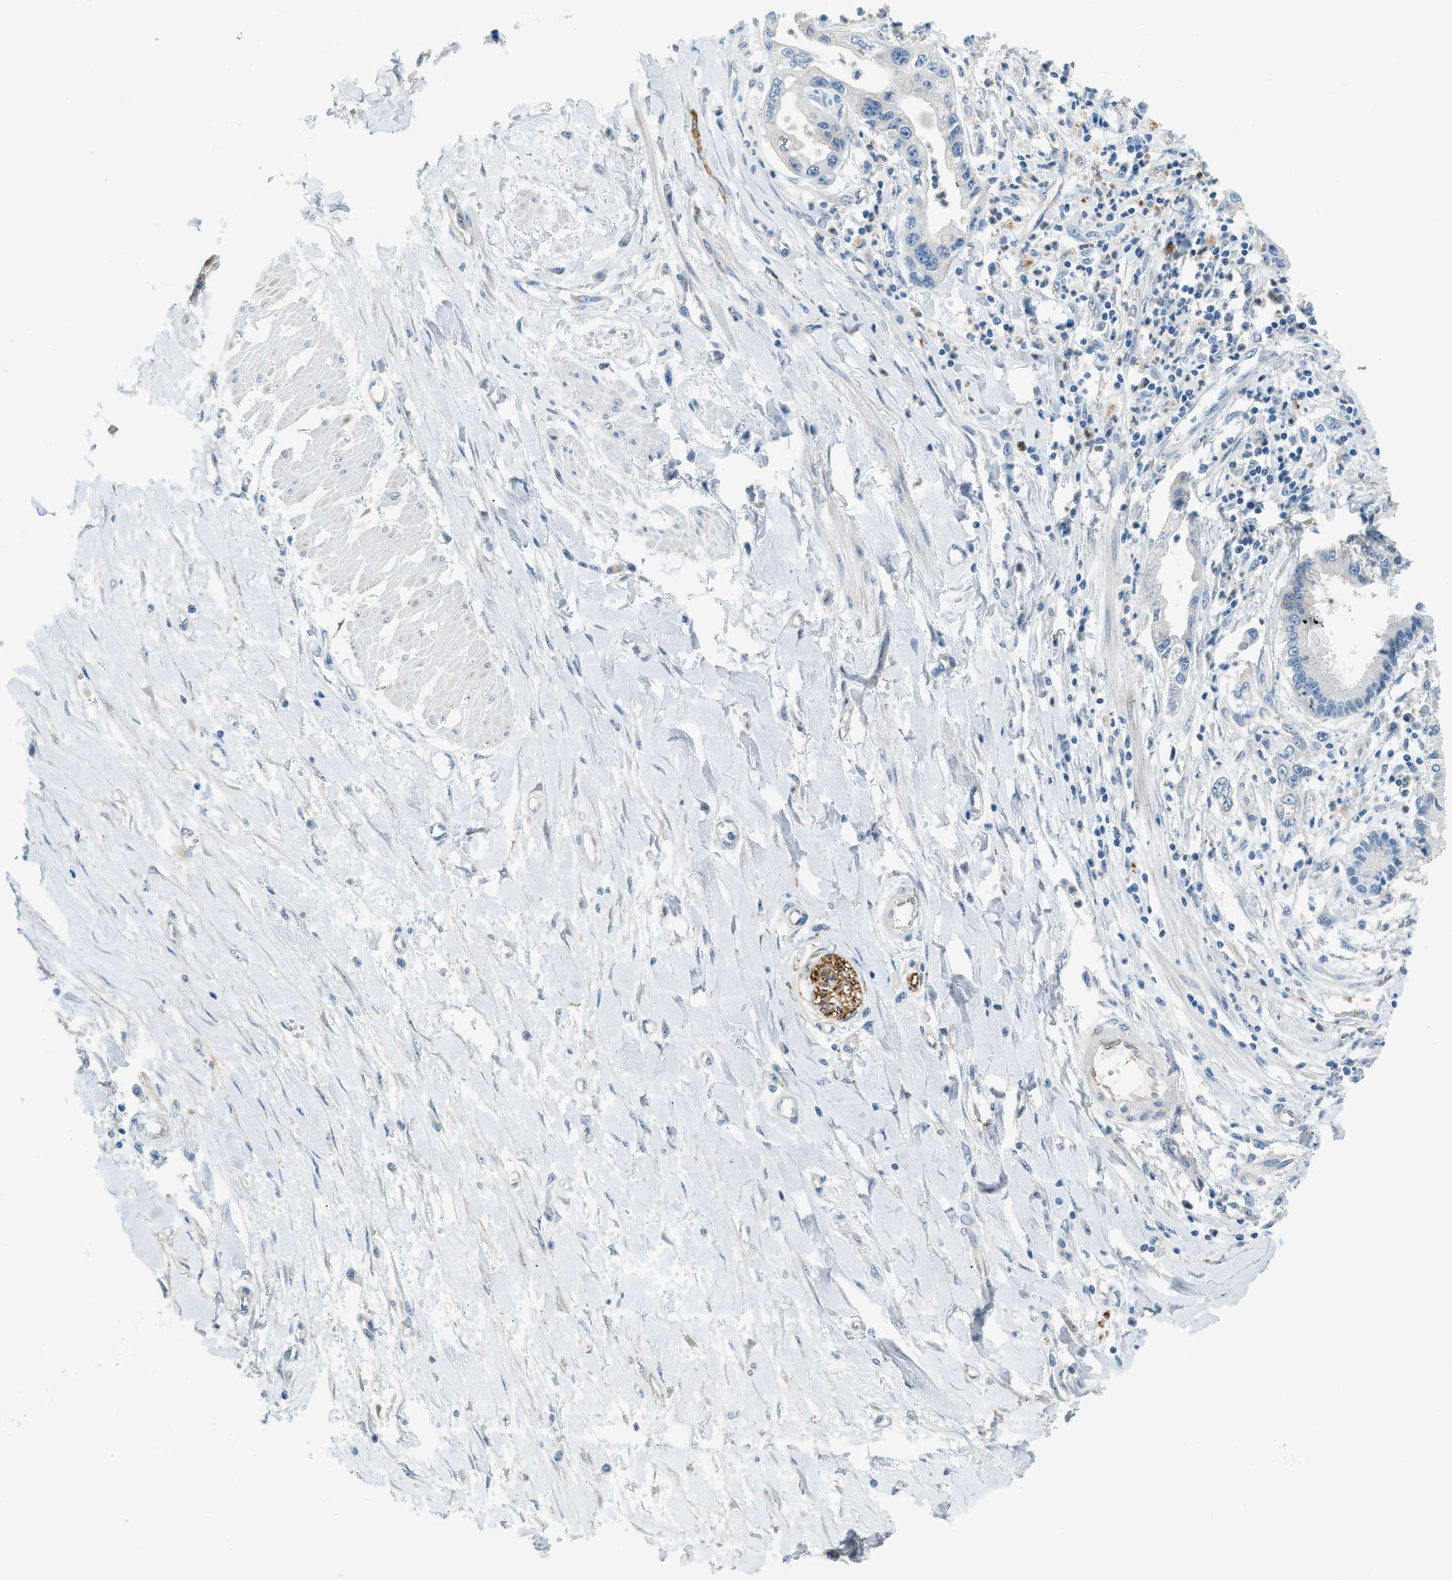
{"staining": {"intensity": "negative", "quantity": "none", "location": "none"}, "tissue": "pancreatic cancer", "cell_type": "Tumor cells", "image_type": "cancer", "snomed": [{"axis": "morphology", "description": "Adenocarcinoma, NOS"}, {"axis": "topography", "description": "Pancreas"}], "caption": "Pancreatic cancer was stained to show a protein in brown. There is no significant expression in tumor cells.", "gene": "ZNF367", "patient": {"sex": "male", "age": 56}}